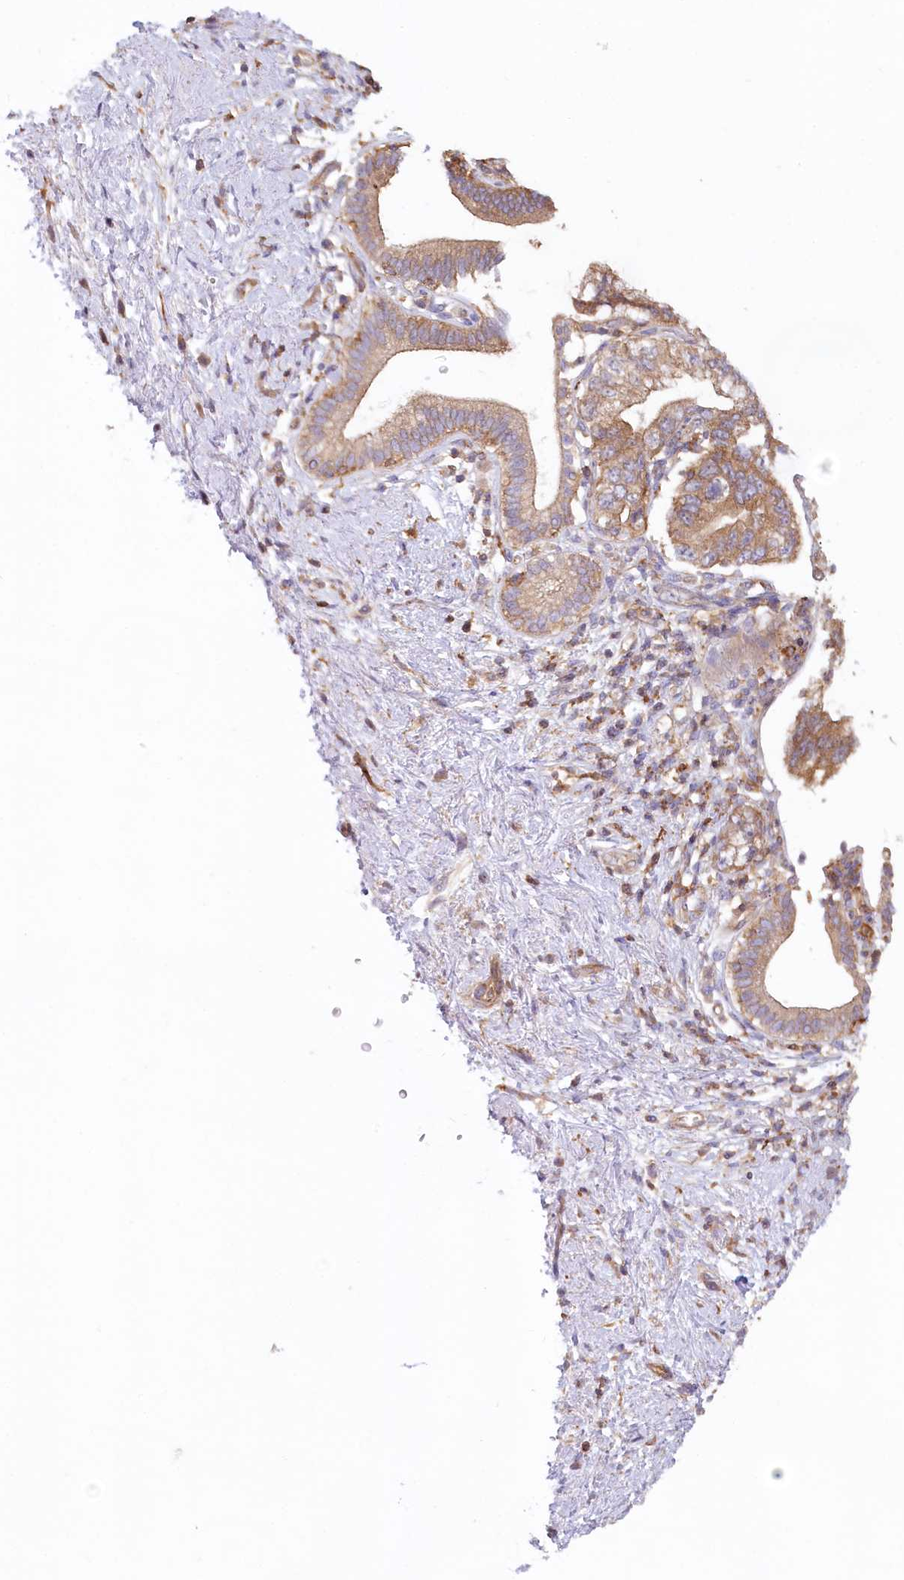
{"staining": {"intensity": "moderate", "quantity": ">75%", "location": "cytoplasmic/membranous"}, "tissue": "pancreatic cancer", "cell_type": "Tumor cells", "image_type": "cancer", "snomed": [{"axis": "morphology", "description": "Adenocarcinoma, NOS"}, {"axis": "topography", "description": "Pancreas"}], "caption": "Tumor cells exhibit moderate cytoplasmic/membranous positivity in approximately >75% of cells in pancreatic cancer (adenocarcinoma).", "gene": "UMPS", "patient": {"sex": "female", "age": 73}}